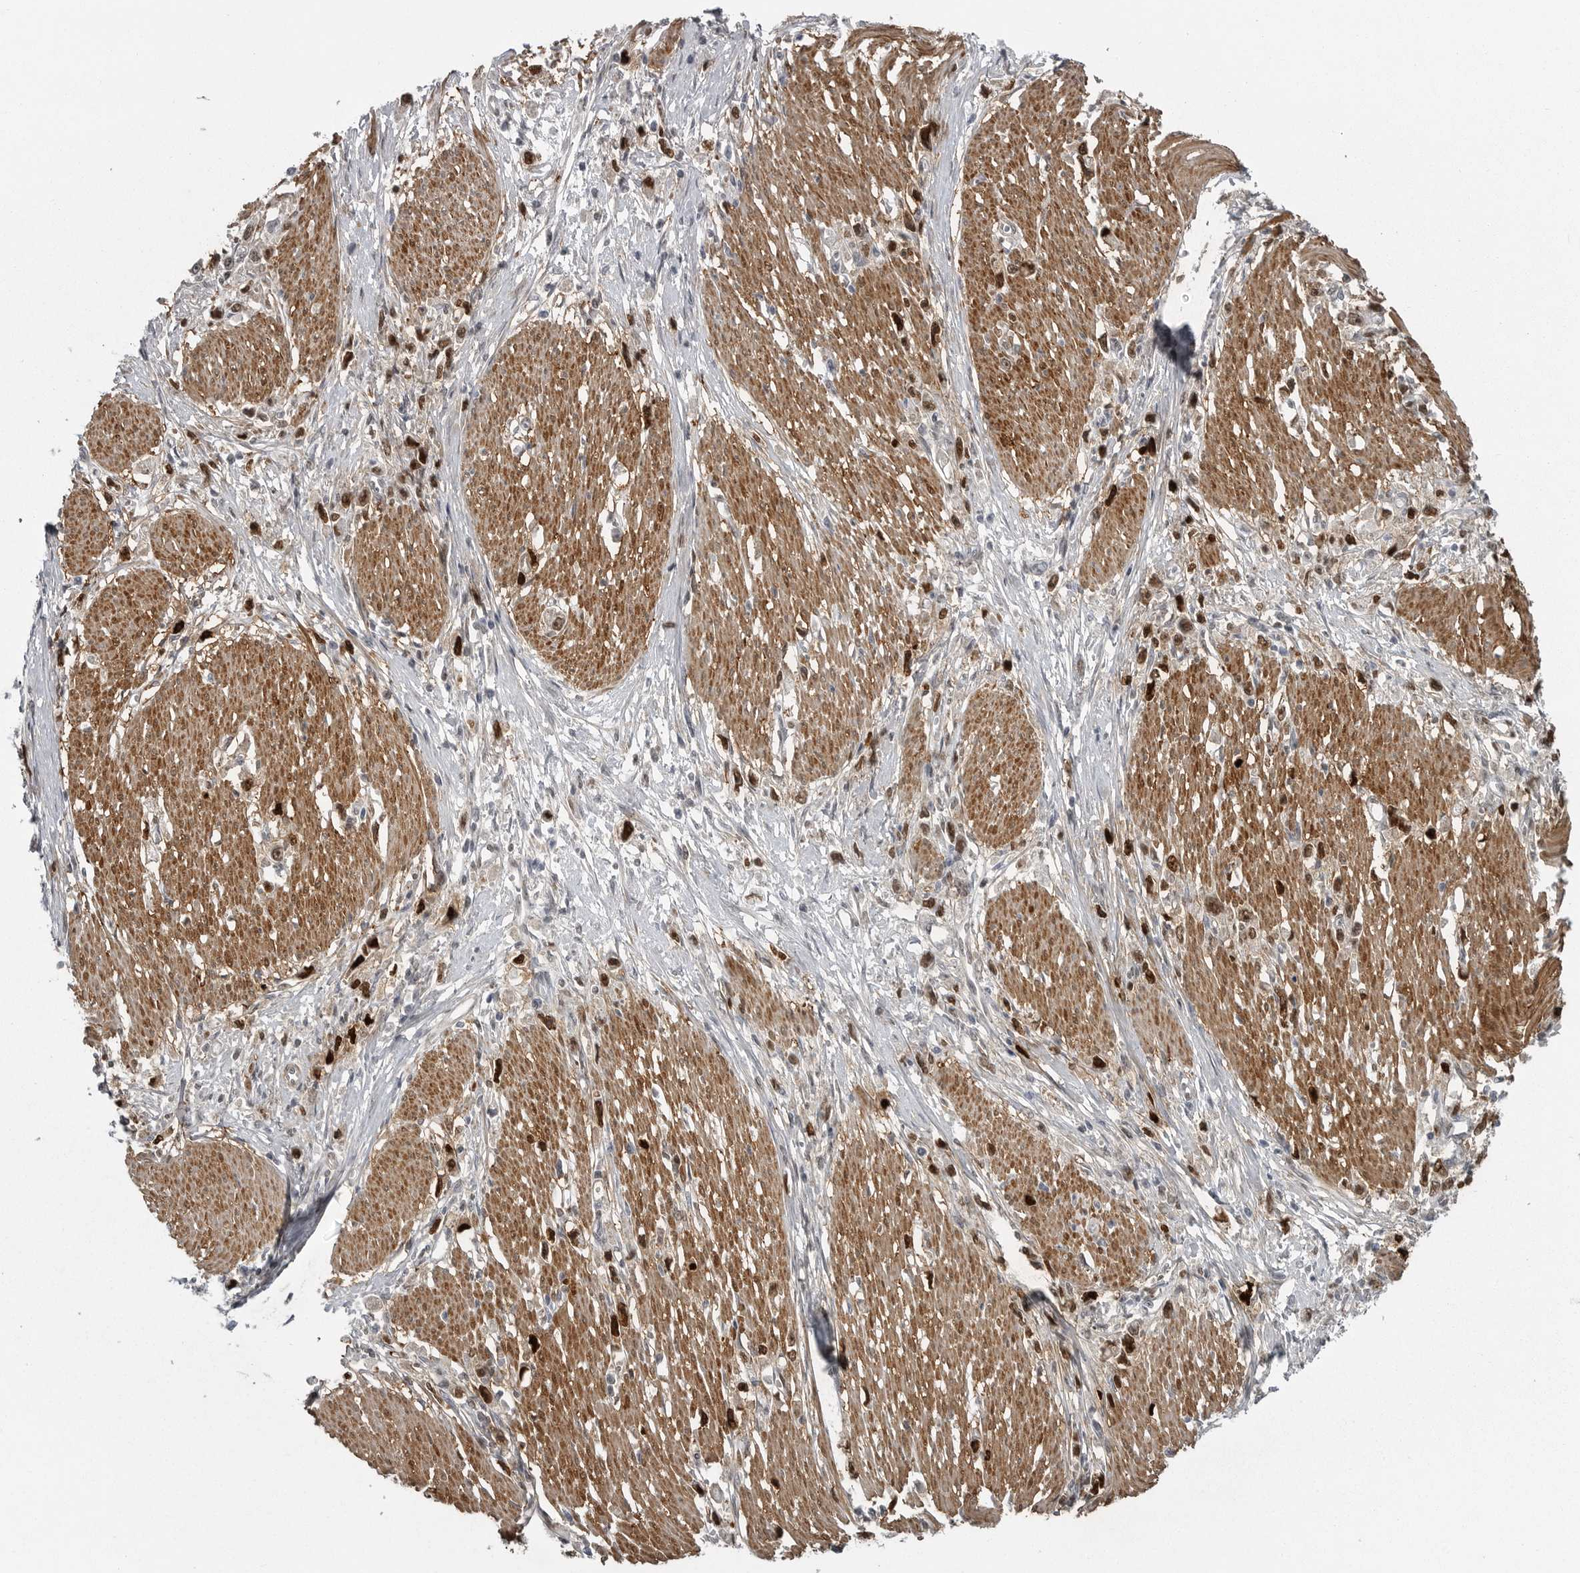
{"staining": {"intensity": "strong", "quantity": ">75%", "location": "nuclear"}, "tissue": "stomach cancer", "cell_type": "Tumor cells", "image_type": "cancer", "snomed": [{"axis": "morphology", "description": "Adenocarcinoma, NOS"}, {"axis": "topography", "description": "Stomach"}], "caption": "A histopathology image of human stomach cancer stained for a protein exhibits strong nuclear brown staining in tumor cells.", "gene": "HMGN3", "patient": {"sex": "female", "age": 59}}